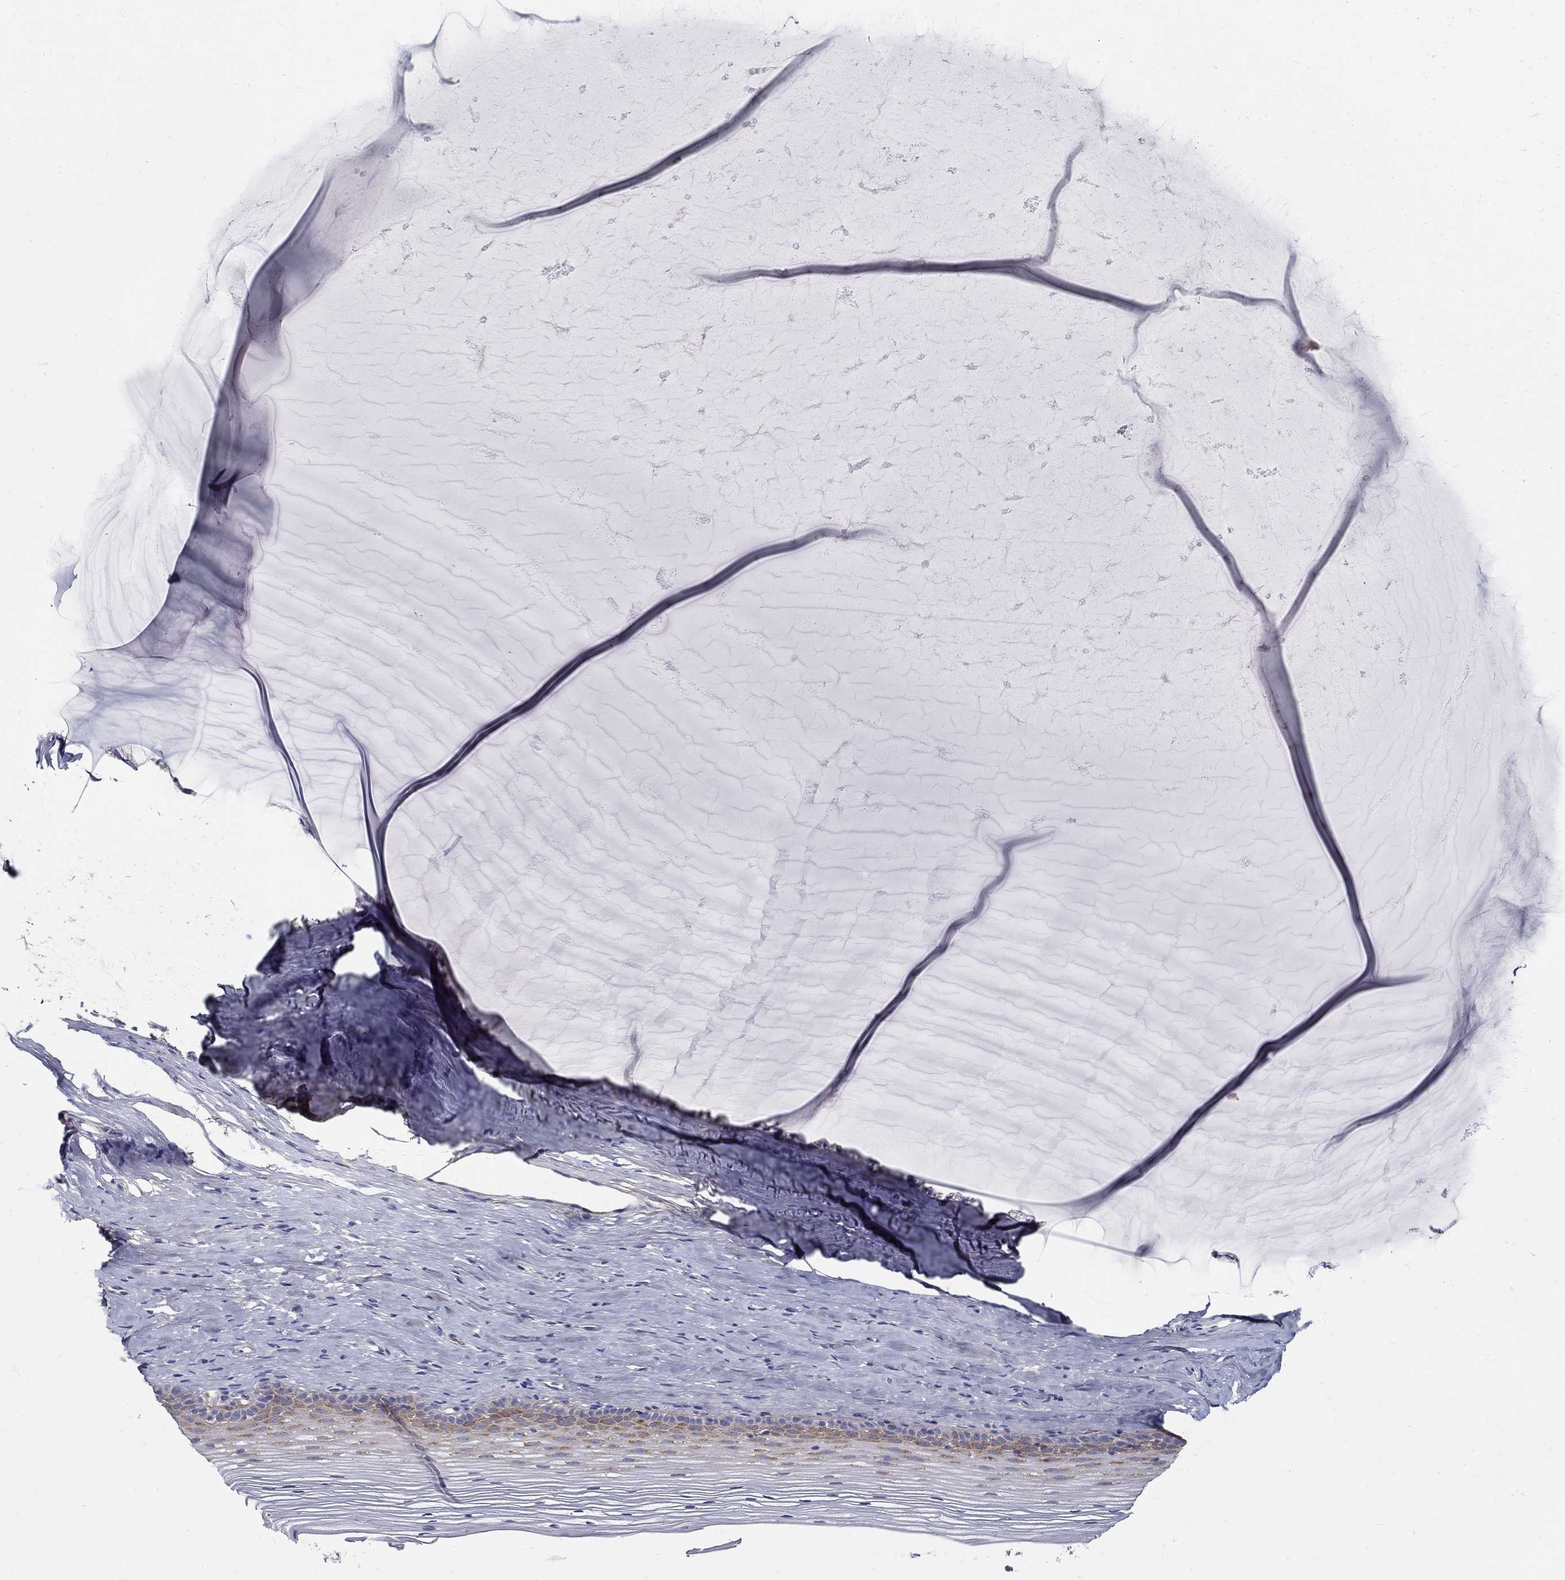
{"staining": {"intensity": "moderate", "quantity": "<25%", "location": "cytoplasmic/membranous"}, "tissue": "cervix", "cell_type": "Squamous epithelial cells", "image_type": "normal", "snomed": [{"axis": "morphology", "description": "Normal tissue, NOS"}, {"axis": "topography", "description": "Cervix"}], "caption": "Moderate cytoplasmic/membranous staining is present in approximately <25% of squamous epithelial cells in benign cervix. Nuclei are stained in blue.", "gene": "TGFBI", "patient": {"sex": "female", "age": 40}}